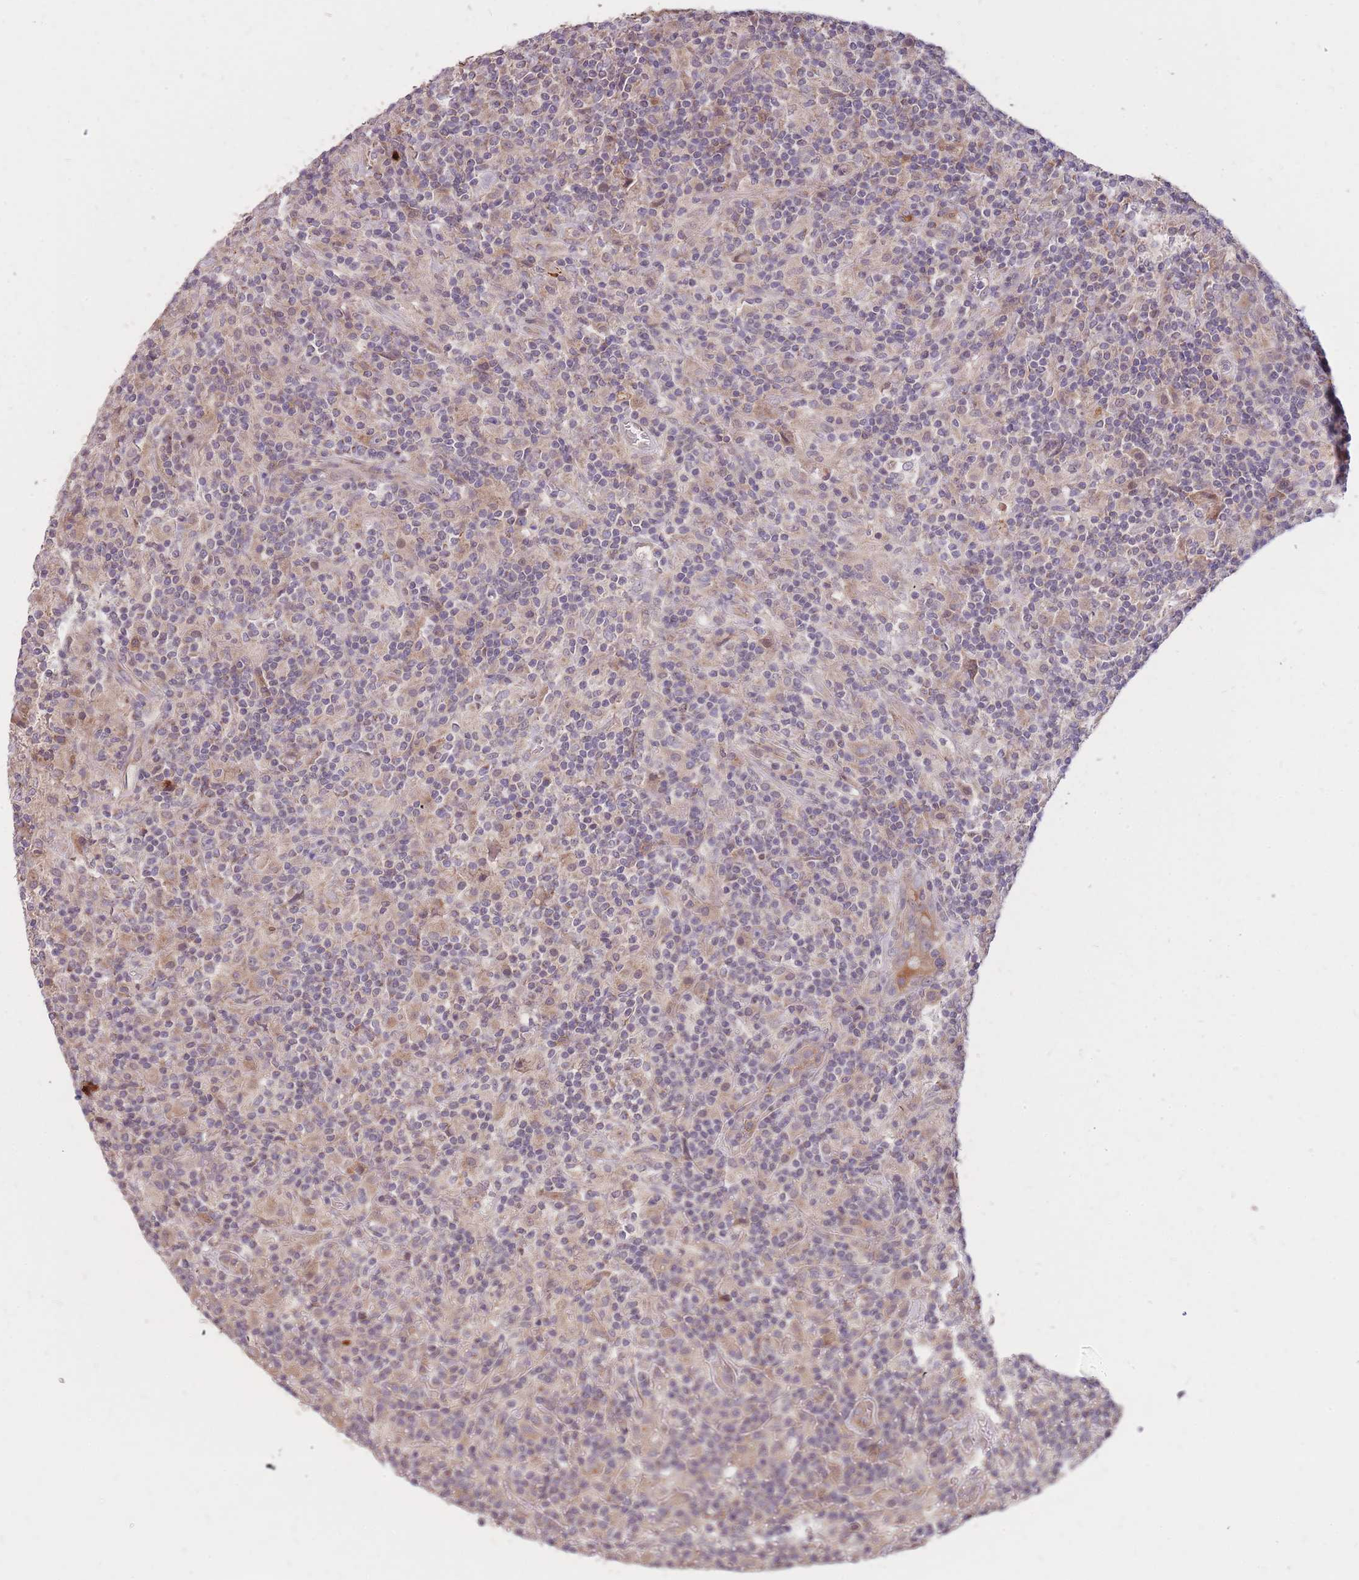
{"staining": {"intensity": "weak", "quantity": "25%-75%", "location": "cytoplasmic/membranous"}, "tissue": "lymphoma", "cell_type": "Tumor cells", "image_type": "cancer", "snomed": [{"axis": "morphology", "description": "Hodgkin's disease, NOS"}, {"axis": "topography", "description": "Lymph node"}], "caption": "Brown immunohistochemical staining in human Hodgkin's disease displays weak cytoplasmic/membranous expression in approximately 25%-75% of tumor cells.", "gene": "IGF2BP2", "patient": {"sex": "male", "age": 70}}